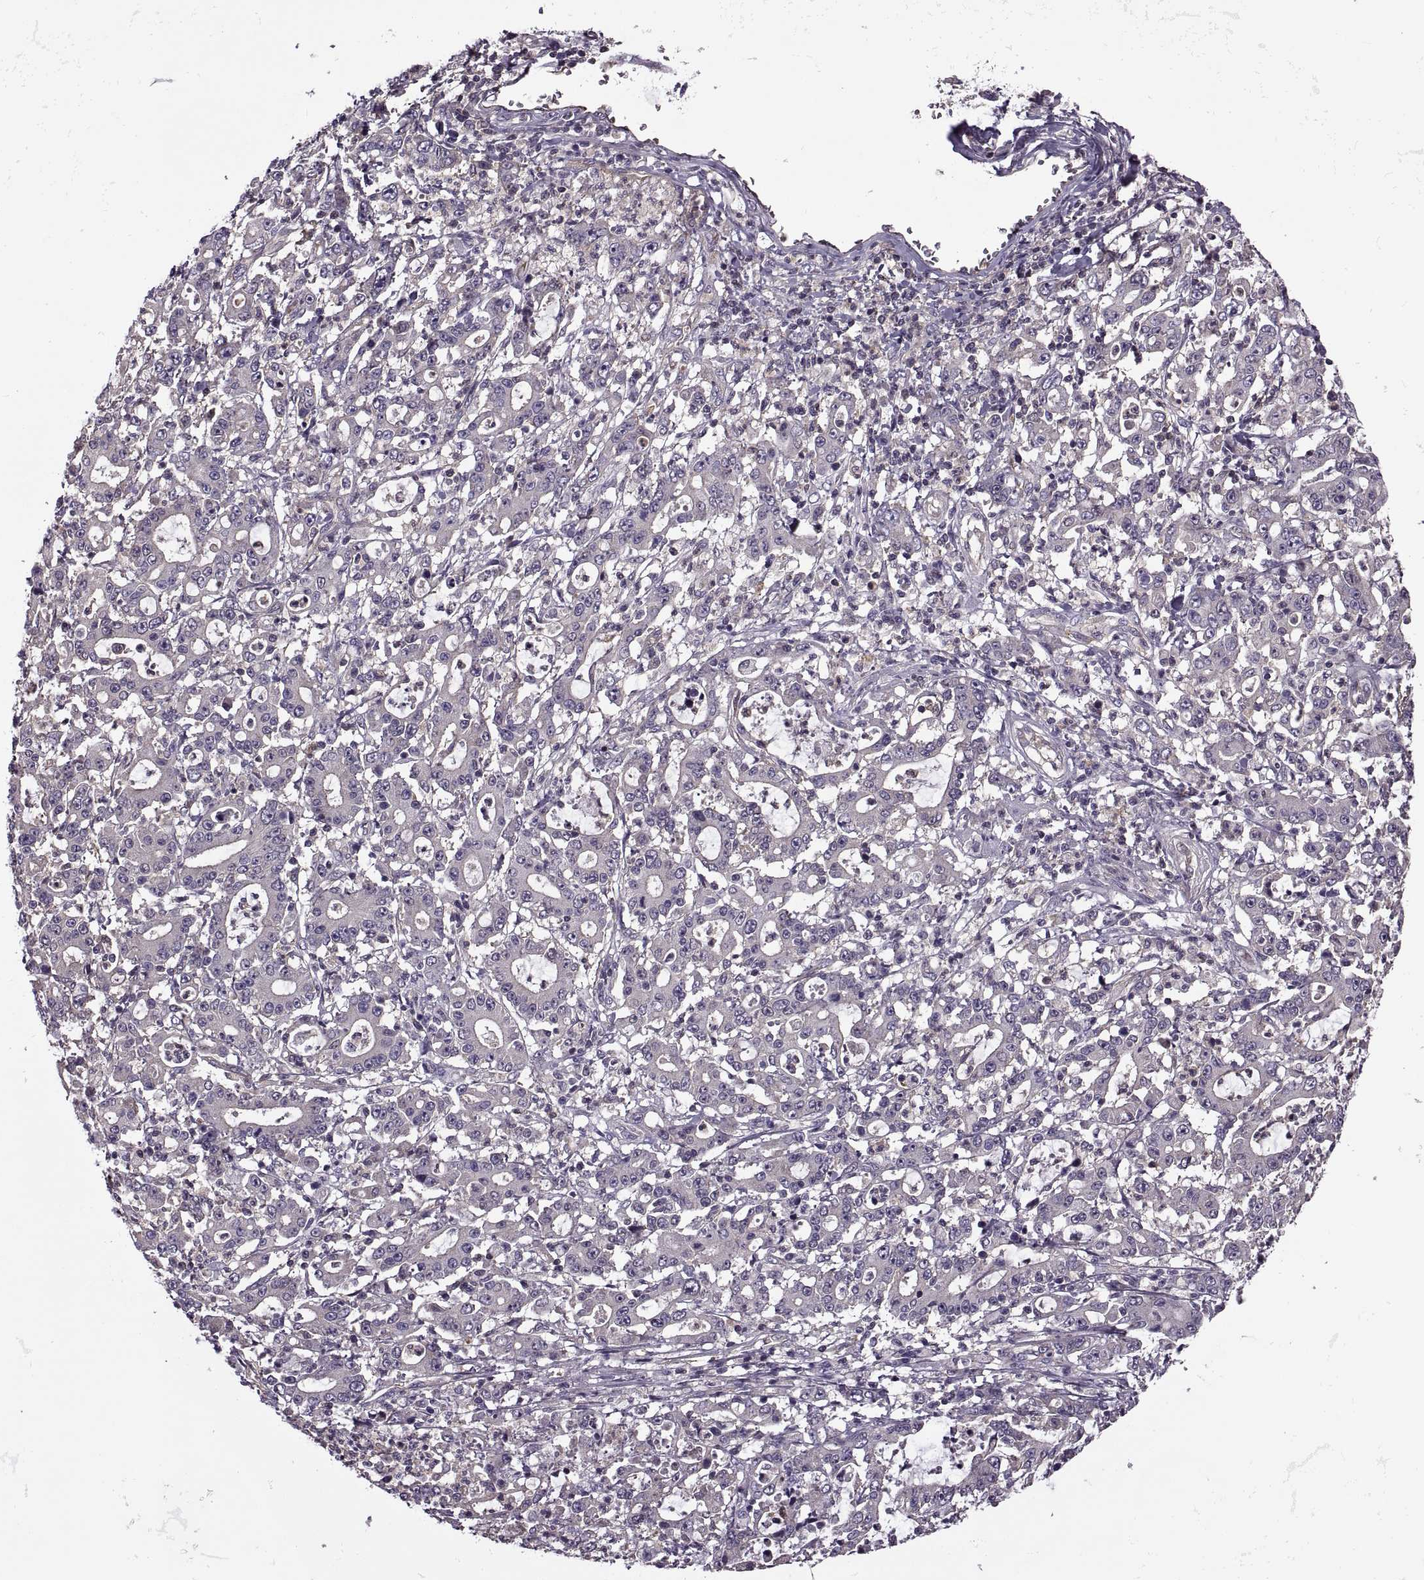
{"staining": {"intensity": "negative", "quantity": "none", "location": "none"}, "tissue": "stomach cancer", "cell_type": "Tumor cells", "image_type": "cancer", "snomed": [{"axis": "morphology", "description": "Adenocarcinoma, NOS"}, {"axis": "topography", "description": "Stomach, upper"}], "caption": "DAB (3,3'-diaminobenzidine) immunohistochemical staining of adenocarcinoma (stomach) exhibits no significant expression in tumor cells.", "gene": "SLC2A3", "patient": {"sex": "male", "age": 68}}